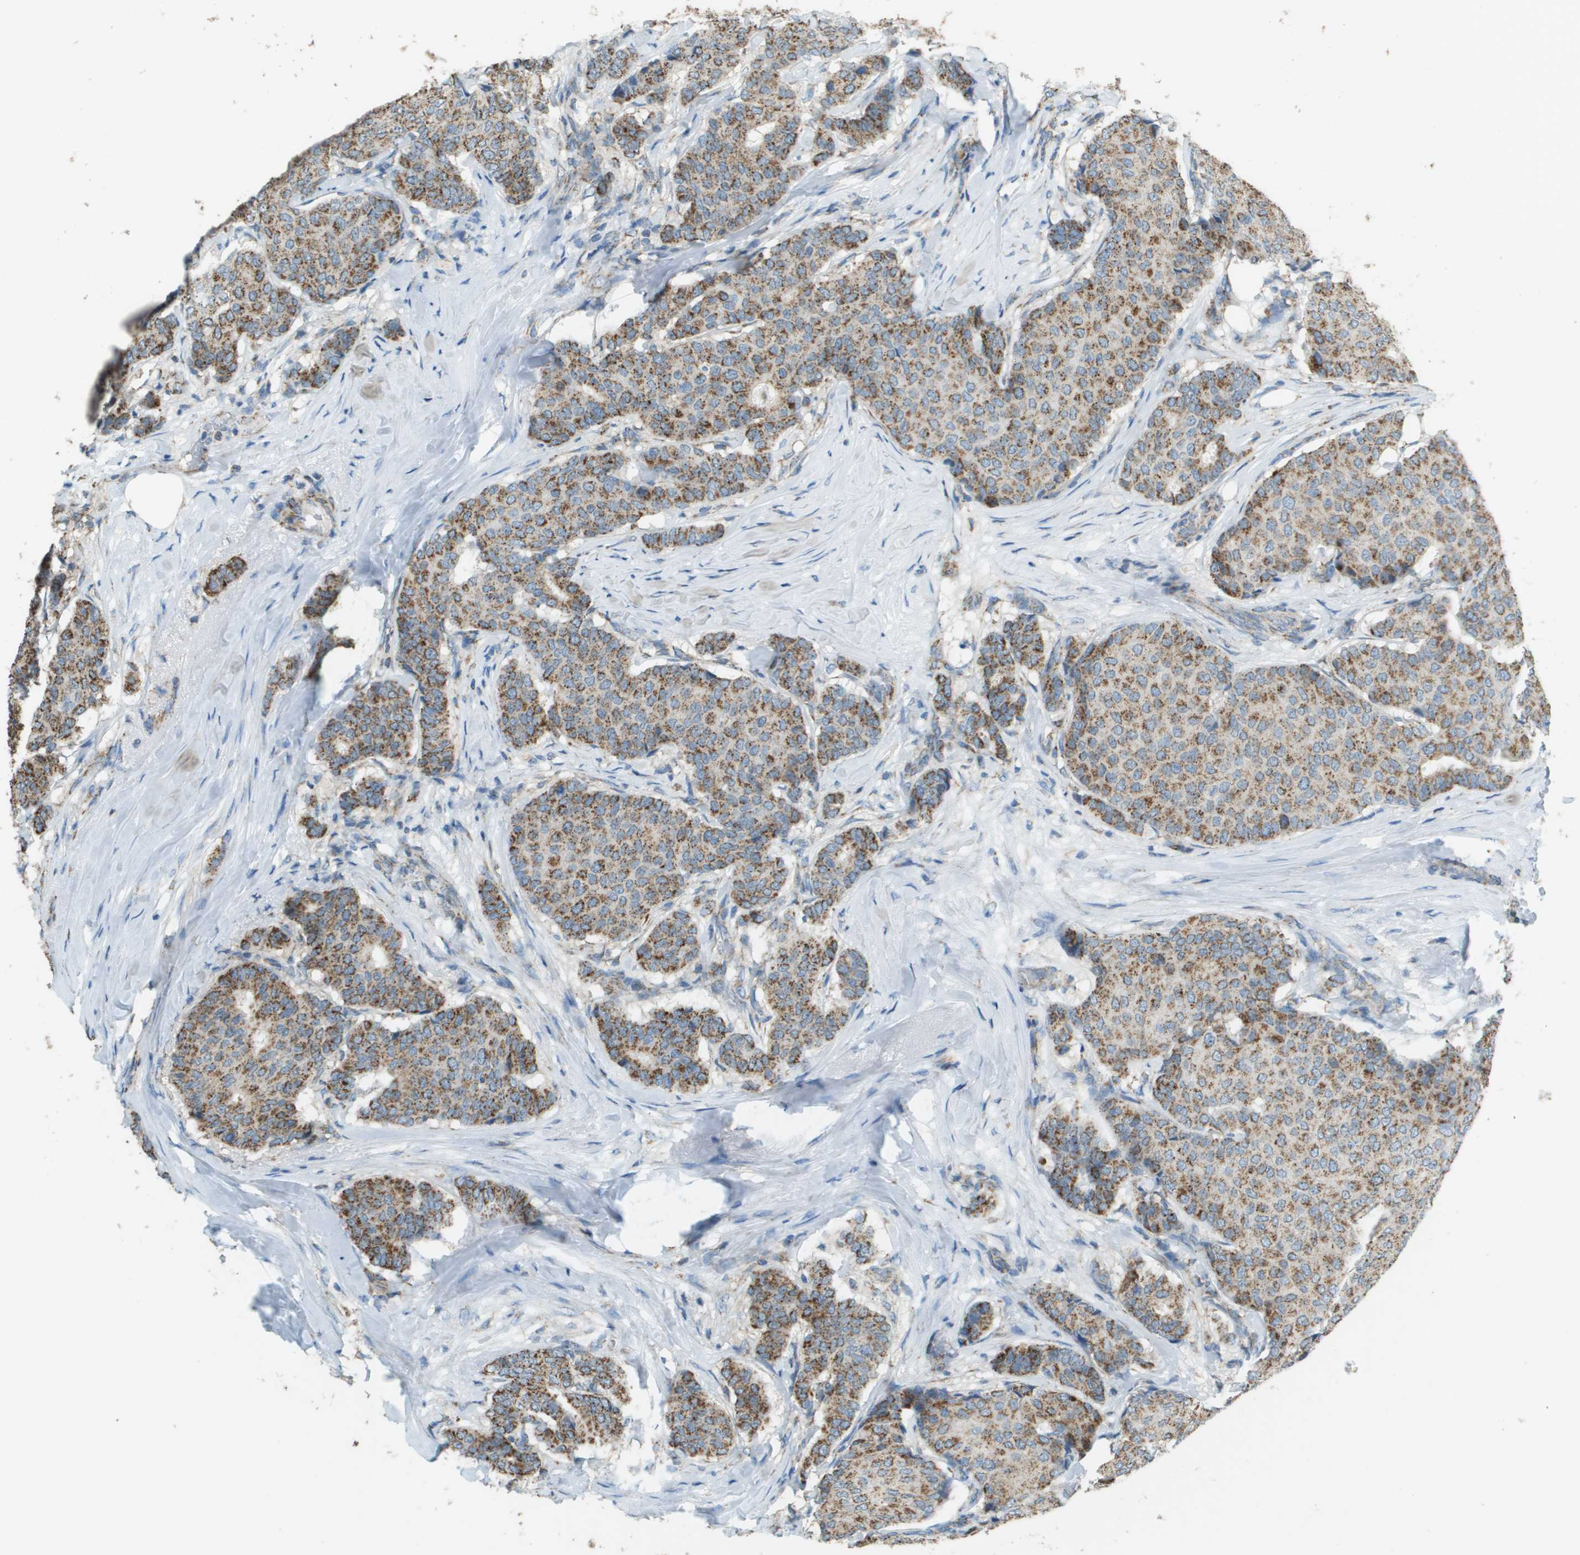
{"staining": {"intensity": "moderate", "quantity": ">75%", "location": "cytoplasmic/membranous"}, "tissue": "breast cancer", "cell_type": "Tumor cells", "image_type": "cancer", "snomed": [{"axis": "morphology", "description": "Duct carcinoma"}, {"axis": "topography", "description": "Breast"}], "caption": "This is an image of IHC staining of breast intraductal carcinoma, which shows moderate positivity in the cytoplasmic/membranous of tumor cells.", "gene": "FH", "patient": {"sex": "female", "age": 75}}